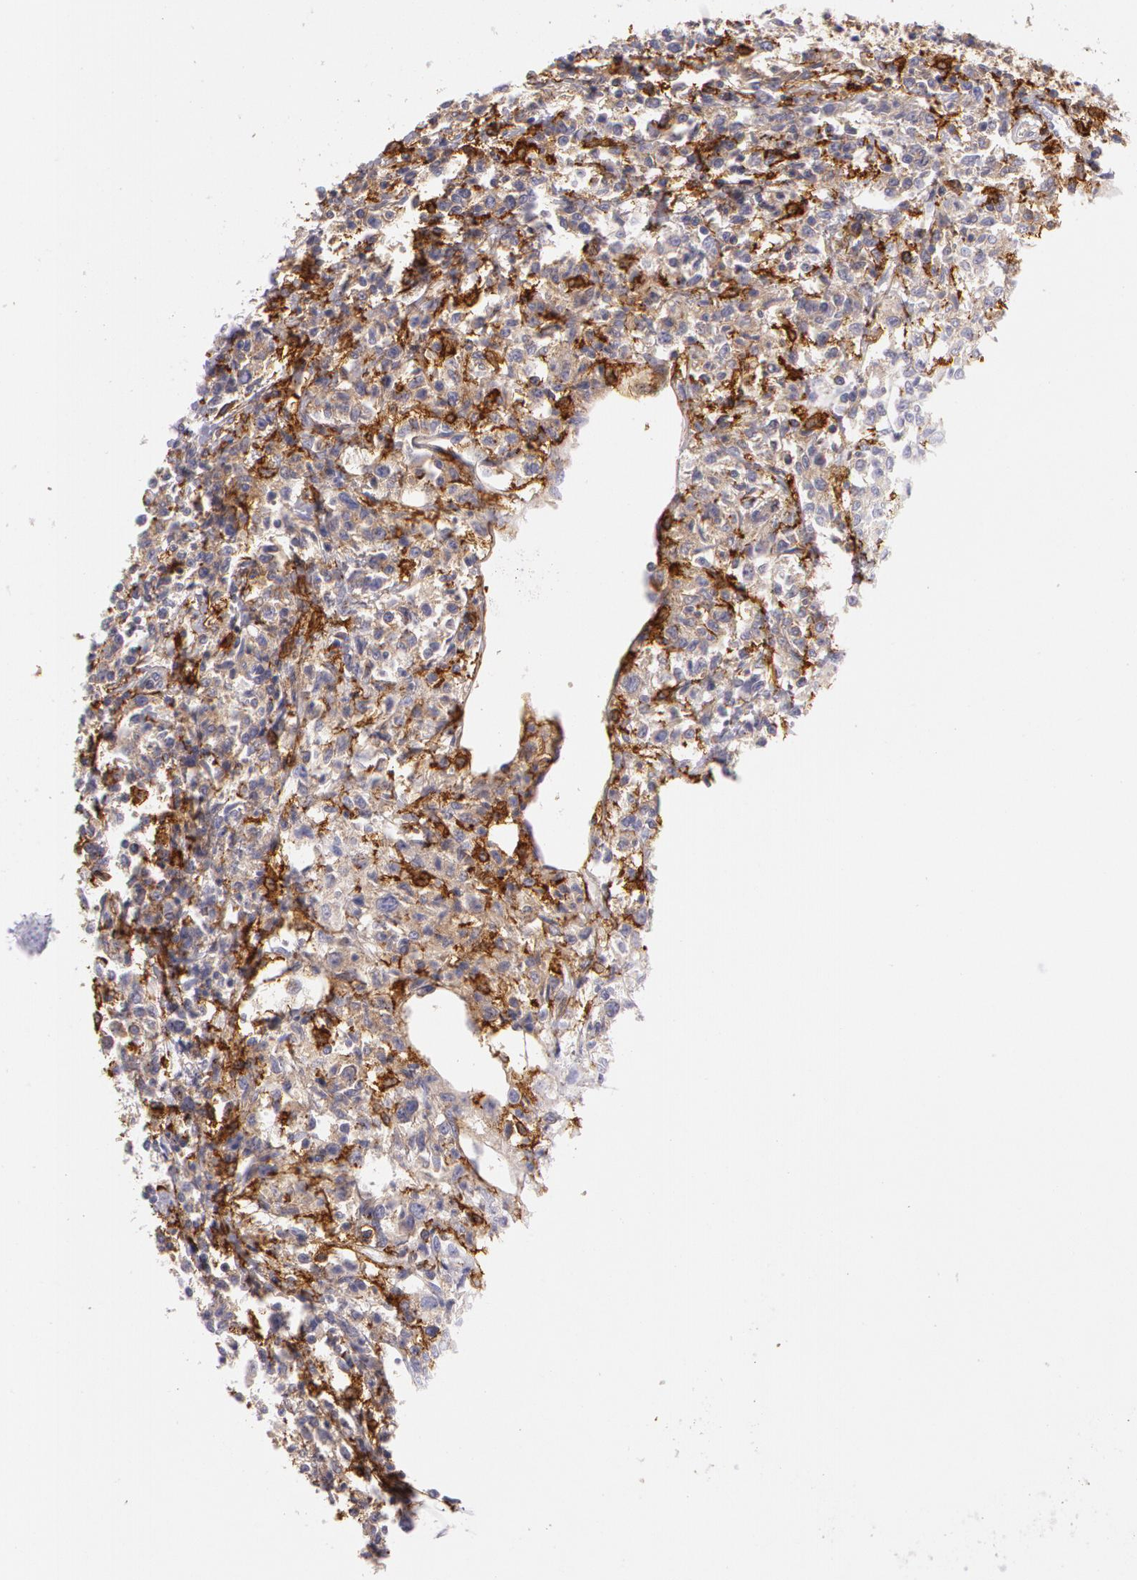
{"staining": {"intensity": "strong", "quantity": ">75%", "location": "cytoplasmic/membranous"}, "tissue": "lymphoma", "cell_type": "Tumor cells", "image_type": "cancer", "snomed": [{"axis": "morphology", "description": "Malignant lymphoma, non-Hodgkin's type, Low grade"}, {"axis": "topography", "description": "Small intestine"}], "caption": "Protein staining displays strong cytoplasmic/membranous staining in approximately >75% of tumor cells in malignant lymphoma, non-Hodgkin's type (low-grade).", "gene": "LY75", "patient": {"sex": "female", "age": 59}}